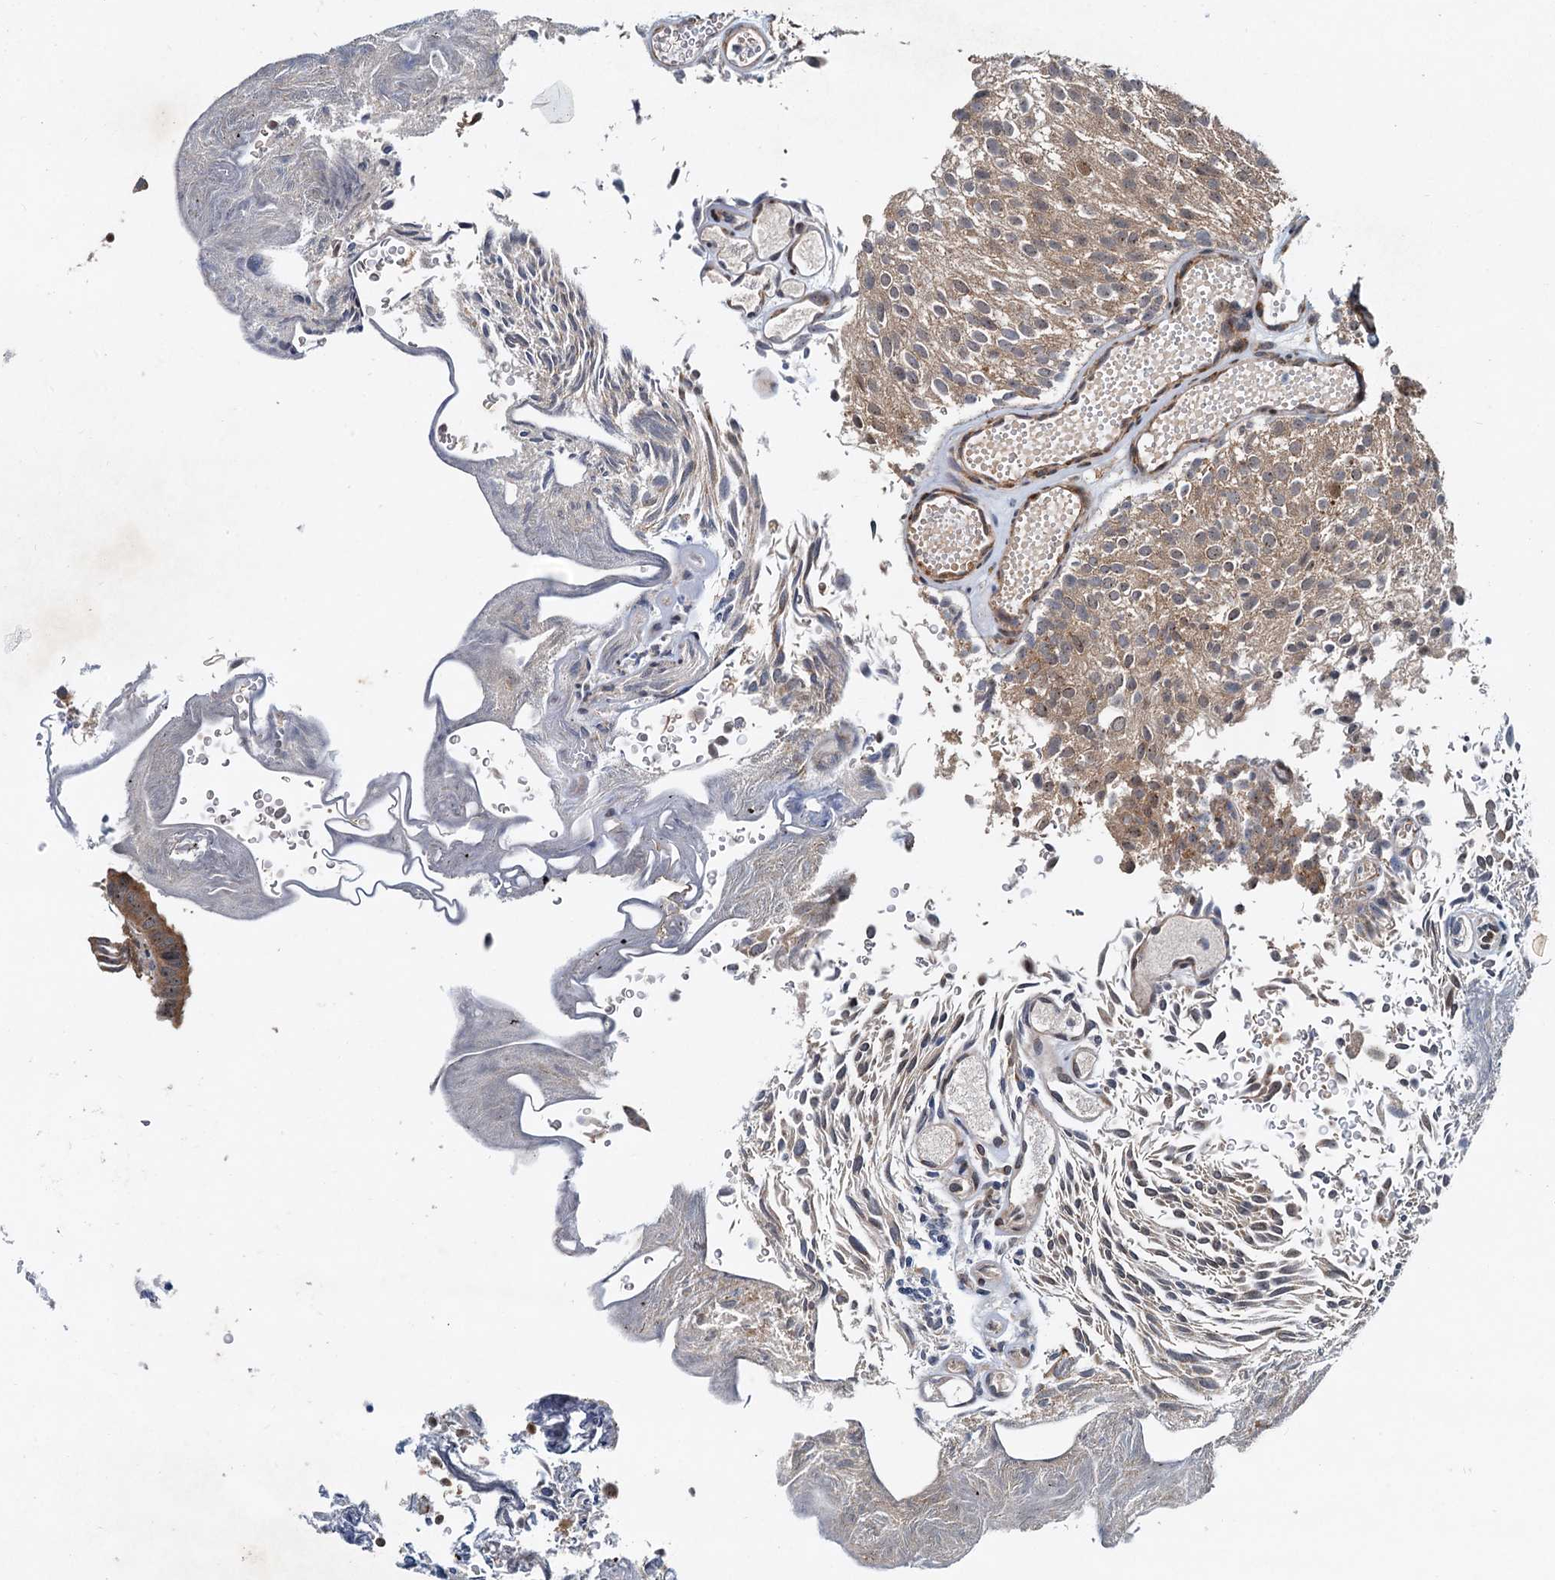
{"staining": {"intensity": "moderate", "quantity": ">75%", "location": "cytoplasmic/membranous"}, "tissue": "urothelial cancer", "cell_type": "Tumor cells", "image_type": "cancer", "snomed": [{"axis": "morphology", "description": "Urothelial carcinoma, Low grade"}, {"axis": "topography", "description": "Urinary bladder"}], "caption": "Protein expression analysis of urothelial carcinoma (low-grade) displays moderate cytoplasmic/membranous staining in approximately >75% of tumor cells. The protein of interest is stained brown, and the nuclei are stained in blue (DAB (3,3'-diaminobenzidine) IHC with brightfield microscopy, high magnification).", "gene": "DNAJC21", "patient": {"sex": "male", "age": 78}}